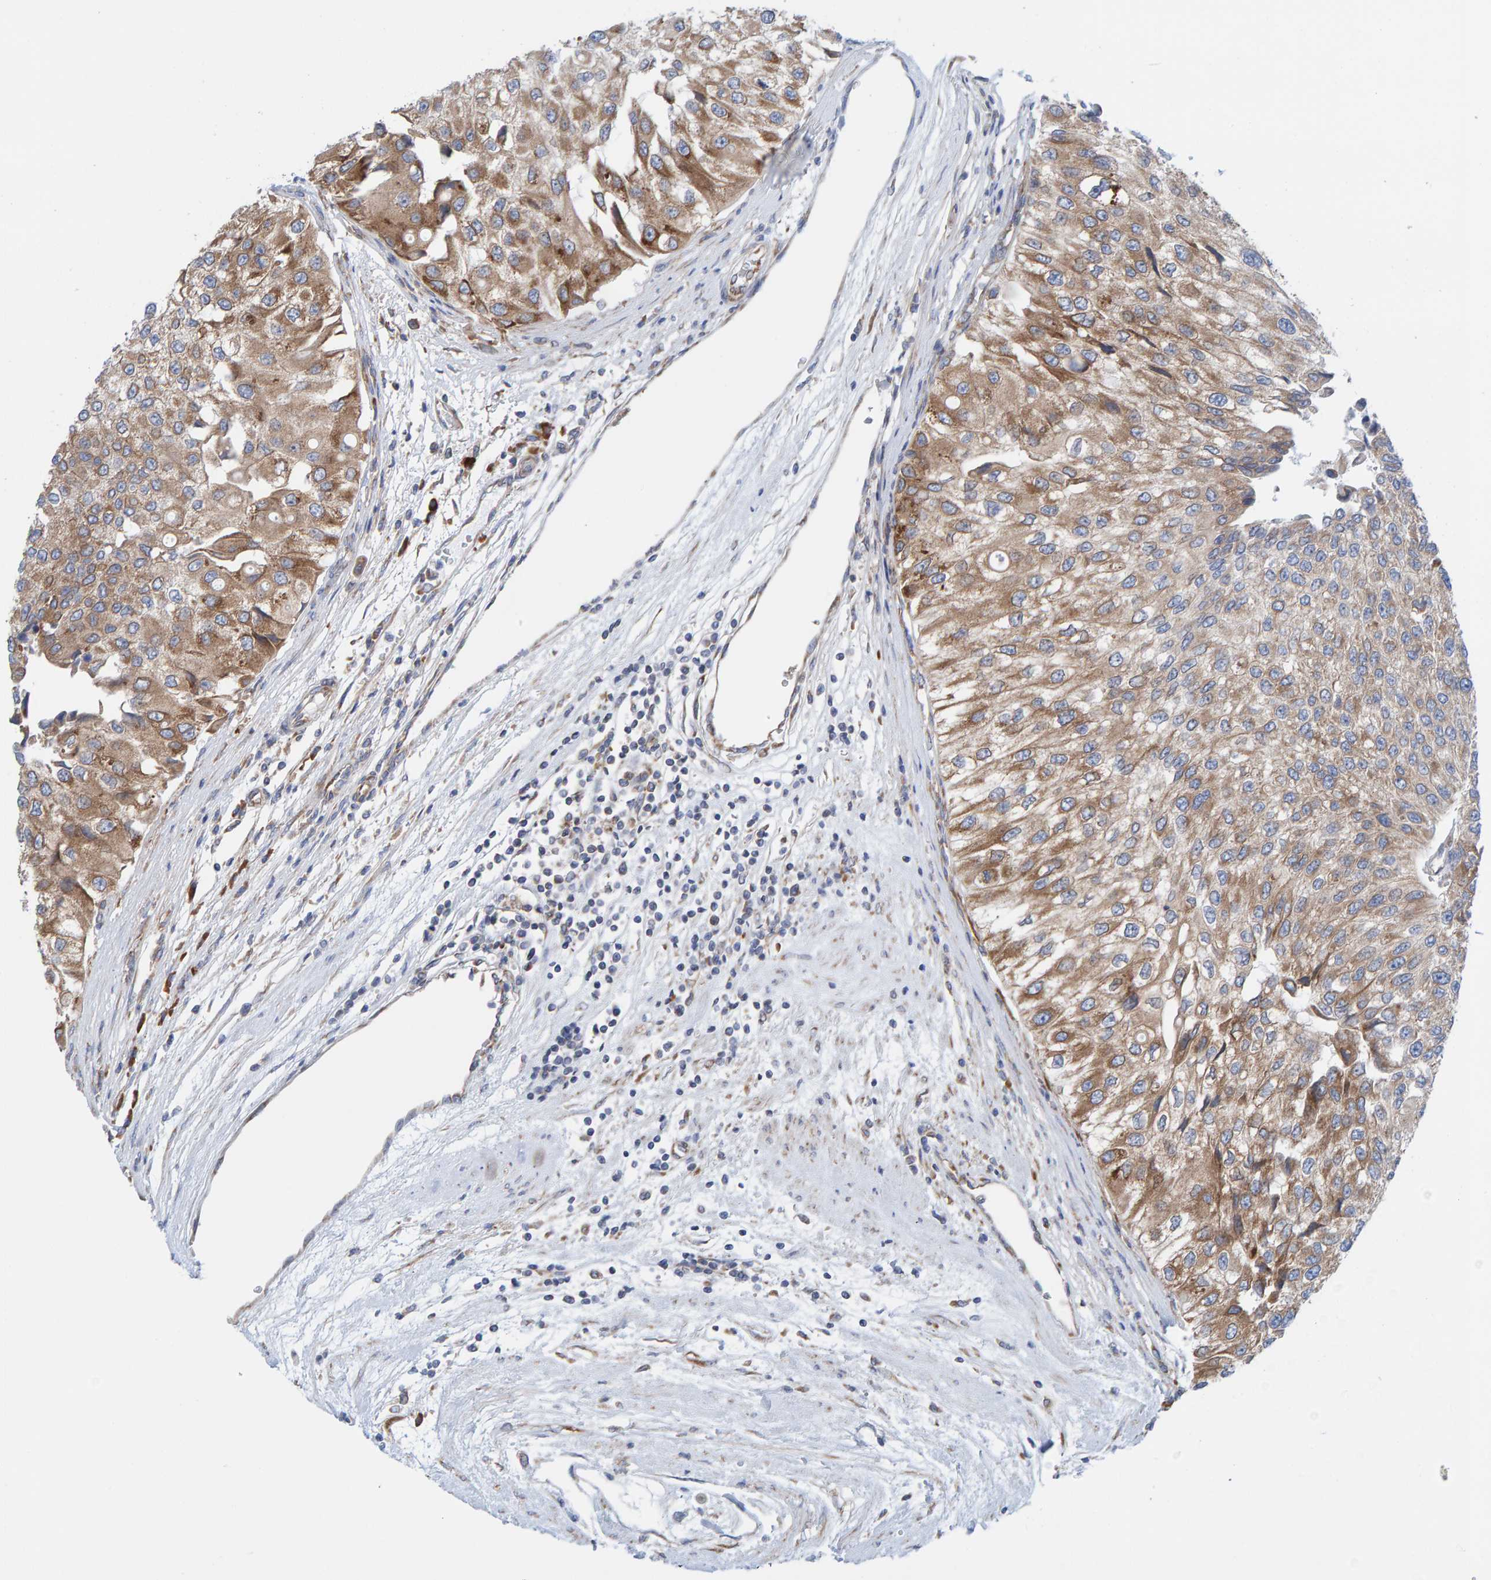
{"staining": {"intensity": "moderate", "quantity": ">75%", "location": "cytoplasmic/membranous"}, "tissue": "urothelial cancer", "cell_type": "Tumor cells", "image_type": "cancer", "snomed": [{"axis": "morphology", "description": "Urothelial carcinoma, High grade"}, {"axis": "topography", "description": "Kidney"}, {"axis": "topography", "description": "Urinary bladder"}], "caption": "Urothelial cancer tissue exhibits moderate cytoplasmic/membranous staining in about >75% of tumor cells, visualized by immunohistochemistry.", "gene": "CDK5RAP3", "patient": {"sex": "male", "age": 77}}